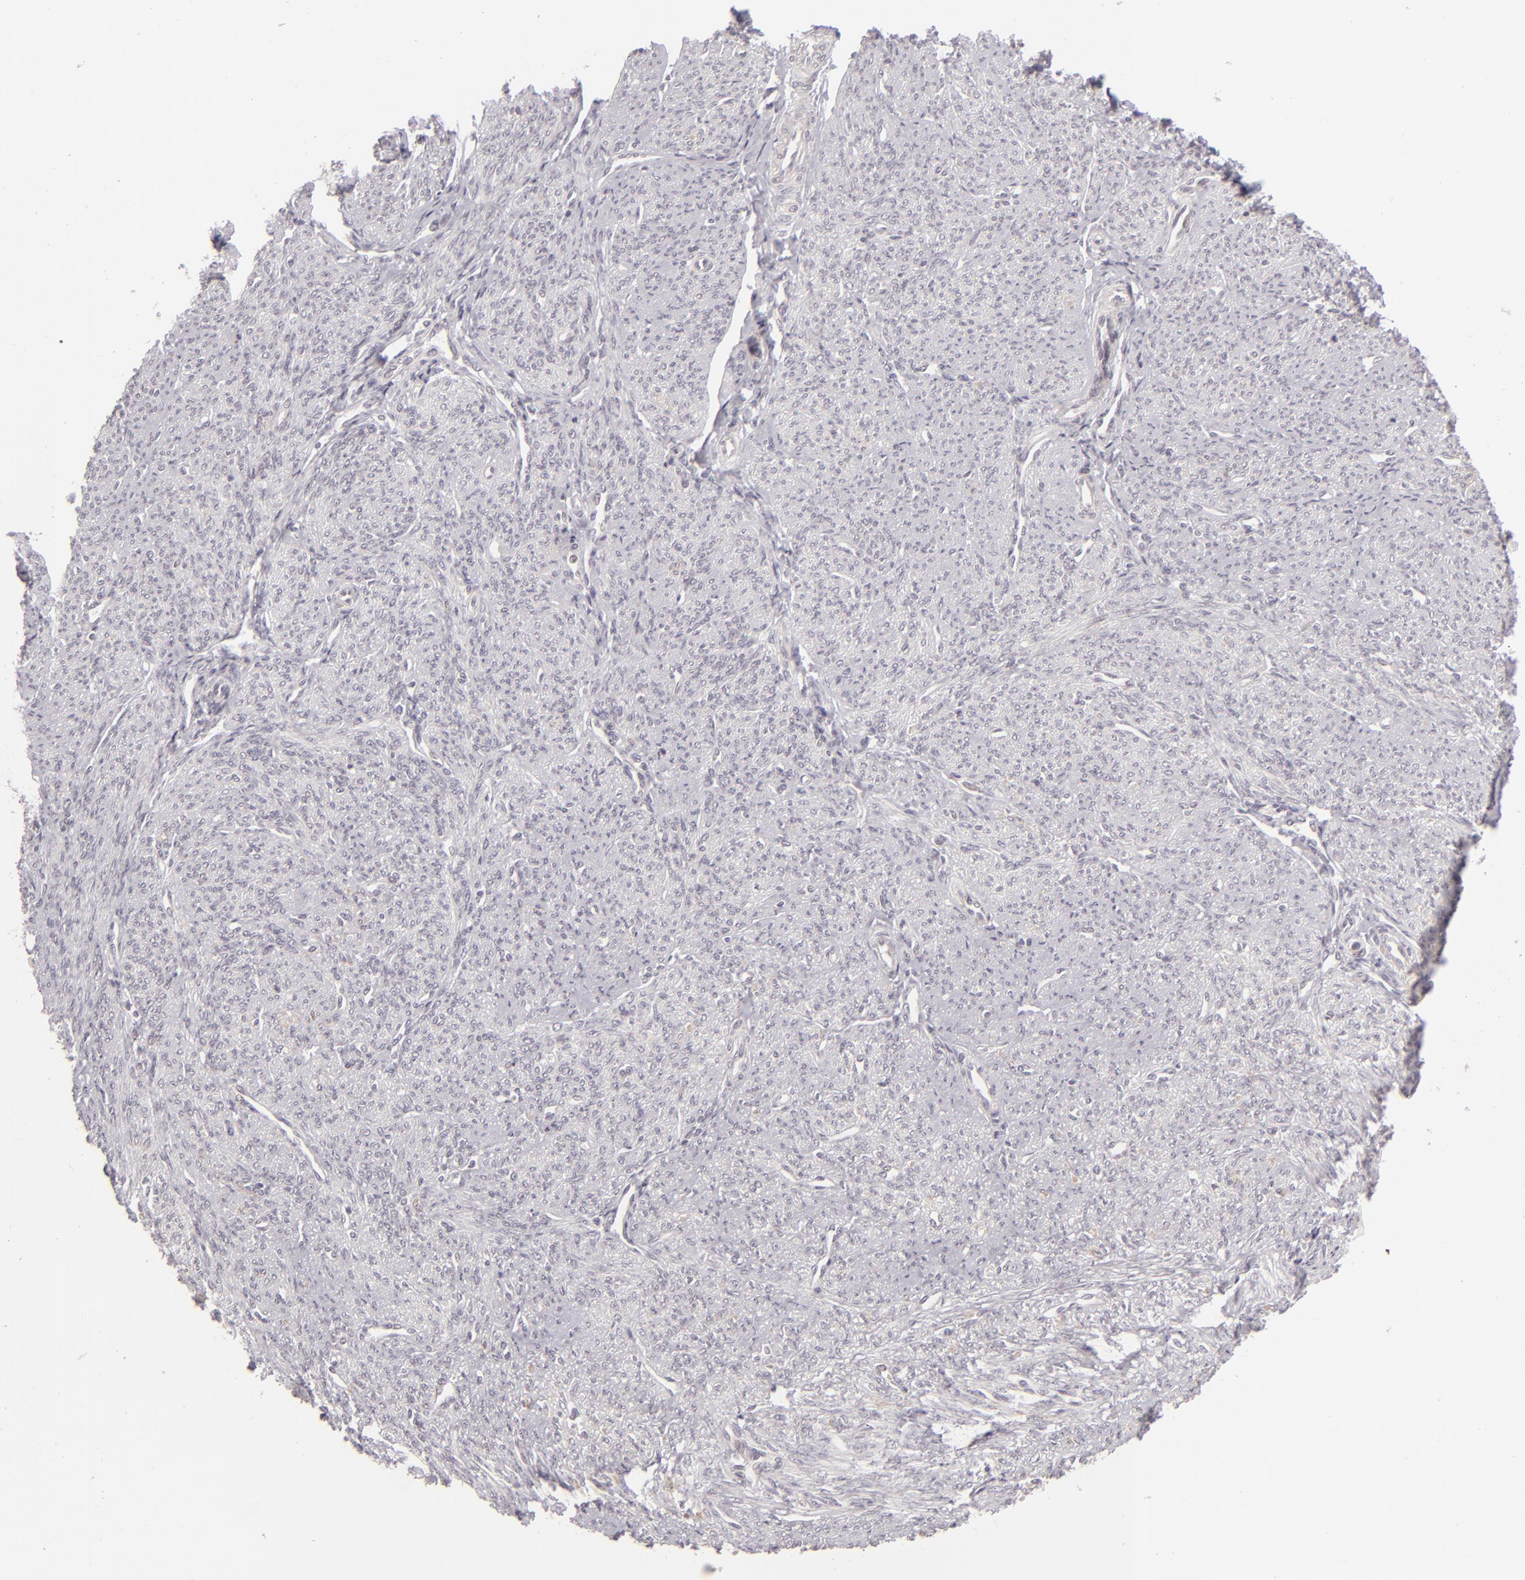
{"staining": {"intensity": "negative", "quantity": "none", "location": "none"}, "tissue": "smooth muscle", "cell_type": "Smooth muscle cells", "image_type": "normal", "snomed": [{"axis": "morphology", "description": "Normal tissue, NOS"}, {"axis": "topography", "description": "Cervix"}, {"axis": "topography", "description": "Endometrium"}], "caption": "Immunohistochemistry of unremarkable human smooth muscle demonstrates no positivity in smooth muscle cells. Nuclei are stained in blue.", "gene": "SIX1", "patient": {"sex": "female", "age": 65}}